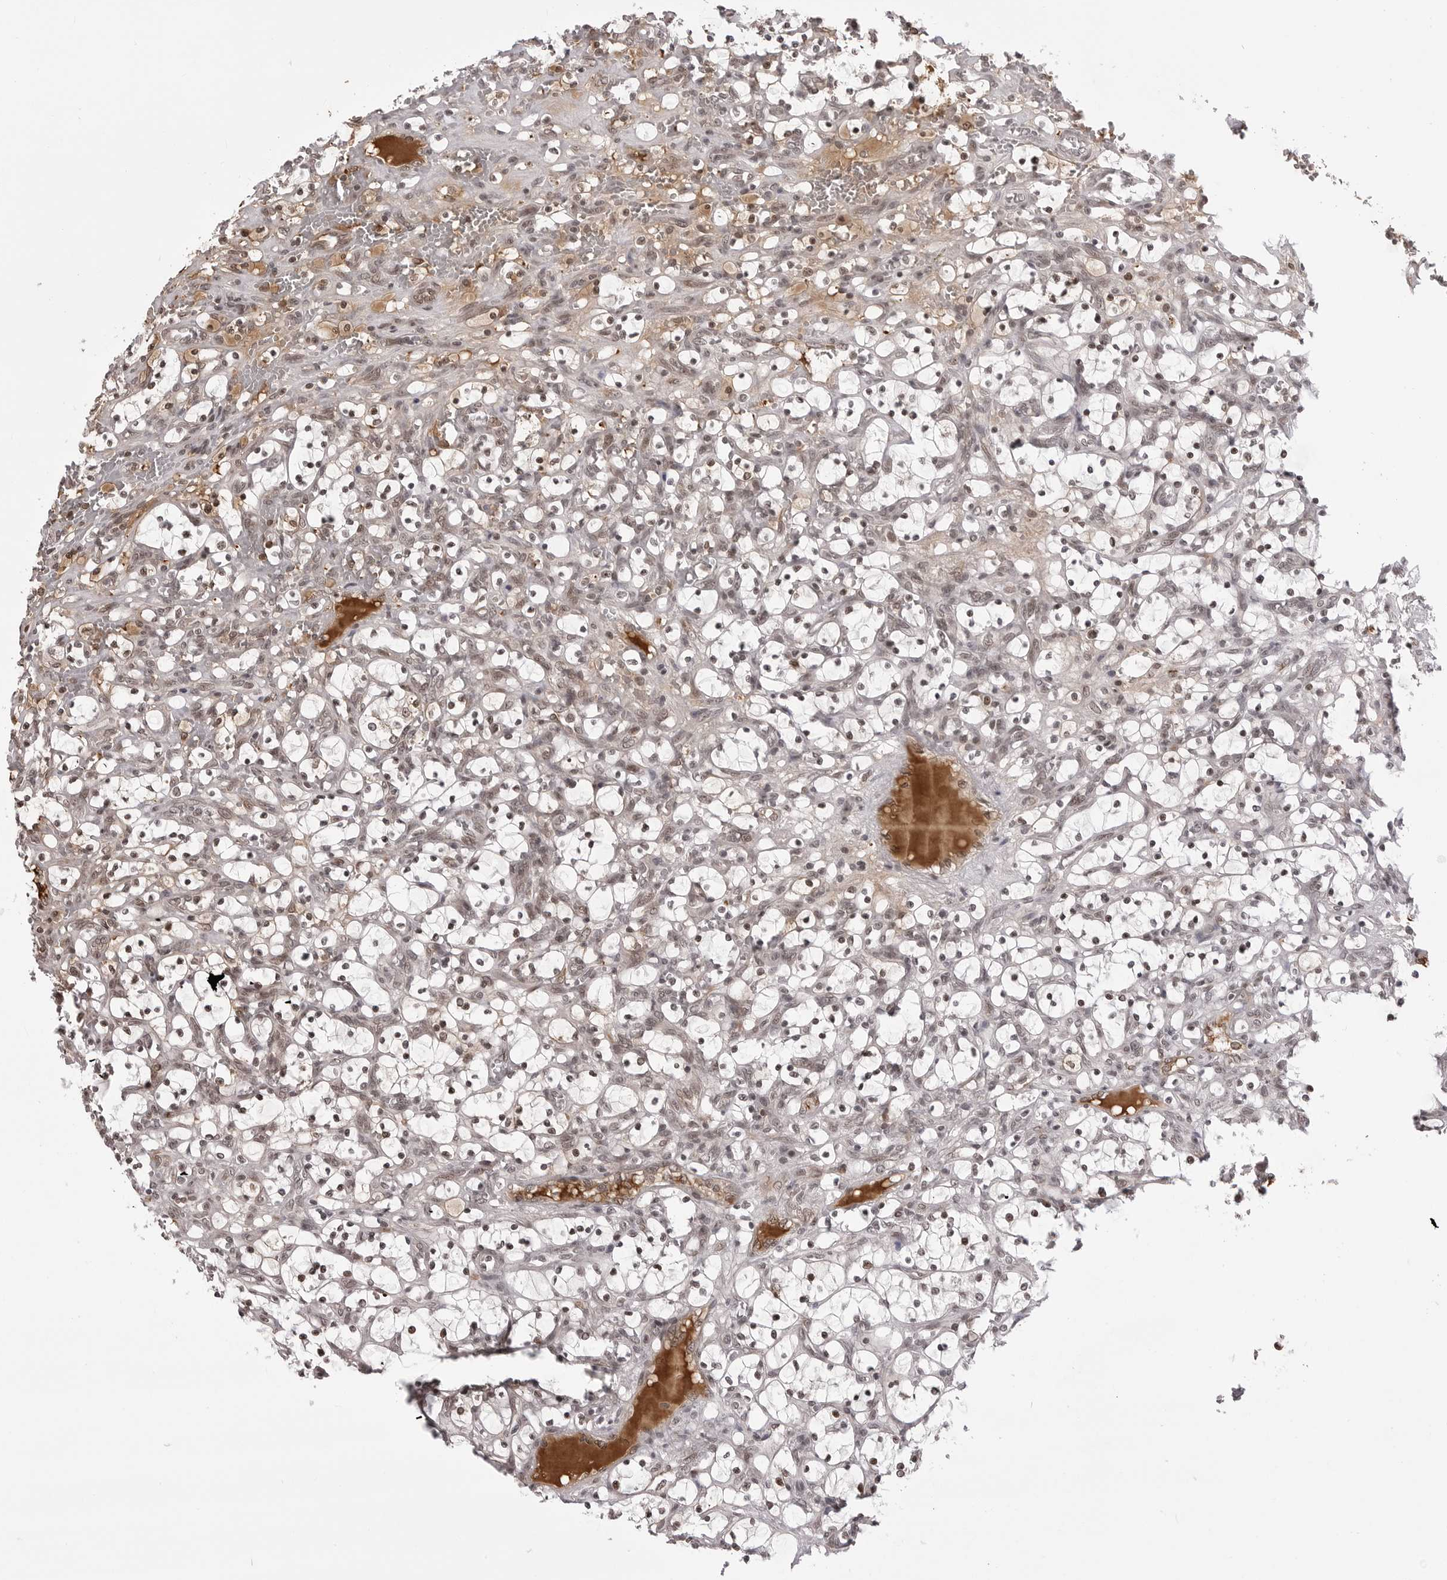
{"staining": {"intensity": "moderate", "quantity": "<25%", "location": "nuclear"}, "tissue": "renal cancer", "cell_type": "Tumor cells", "image_type": "cancer", "snomed": [{"axis": "morphology", "description": "Adenocarcinoma, NOS"}, {"axis": "topography", "description": "Kidney"}], "caption": "Immunohistochemical staining of human adenocarcinoma (renal) displays low levels of moderate nuclear protein expression in about <25% of tumor cells.", "gene": "PHF3", "patient": {"sex": "female", "age": 69}}